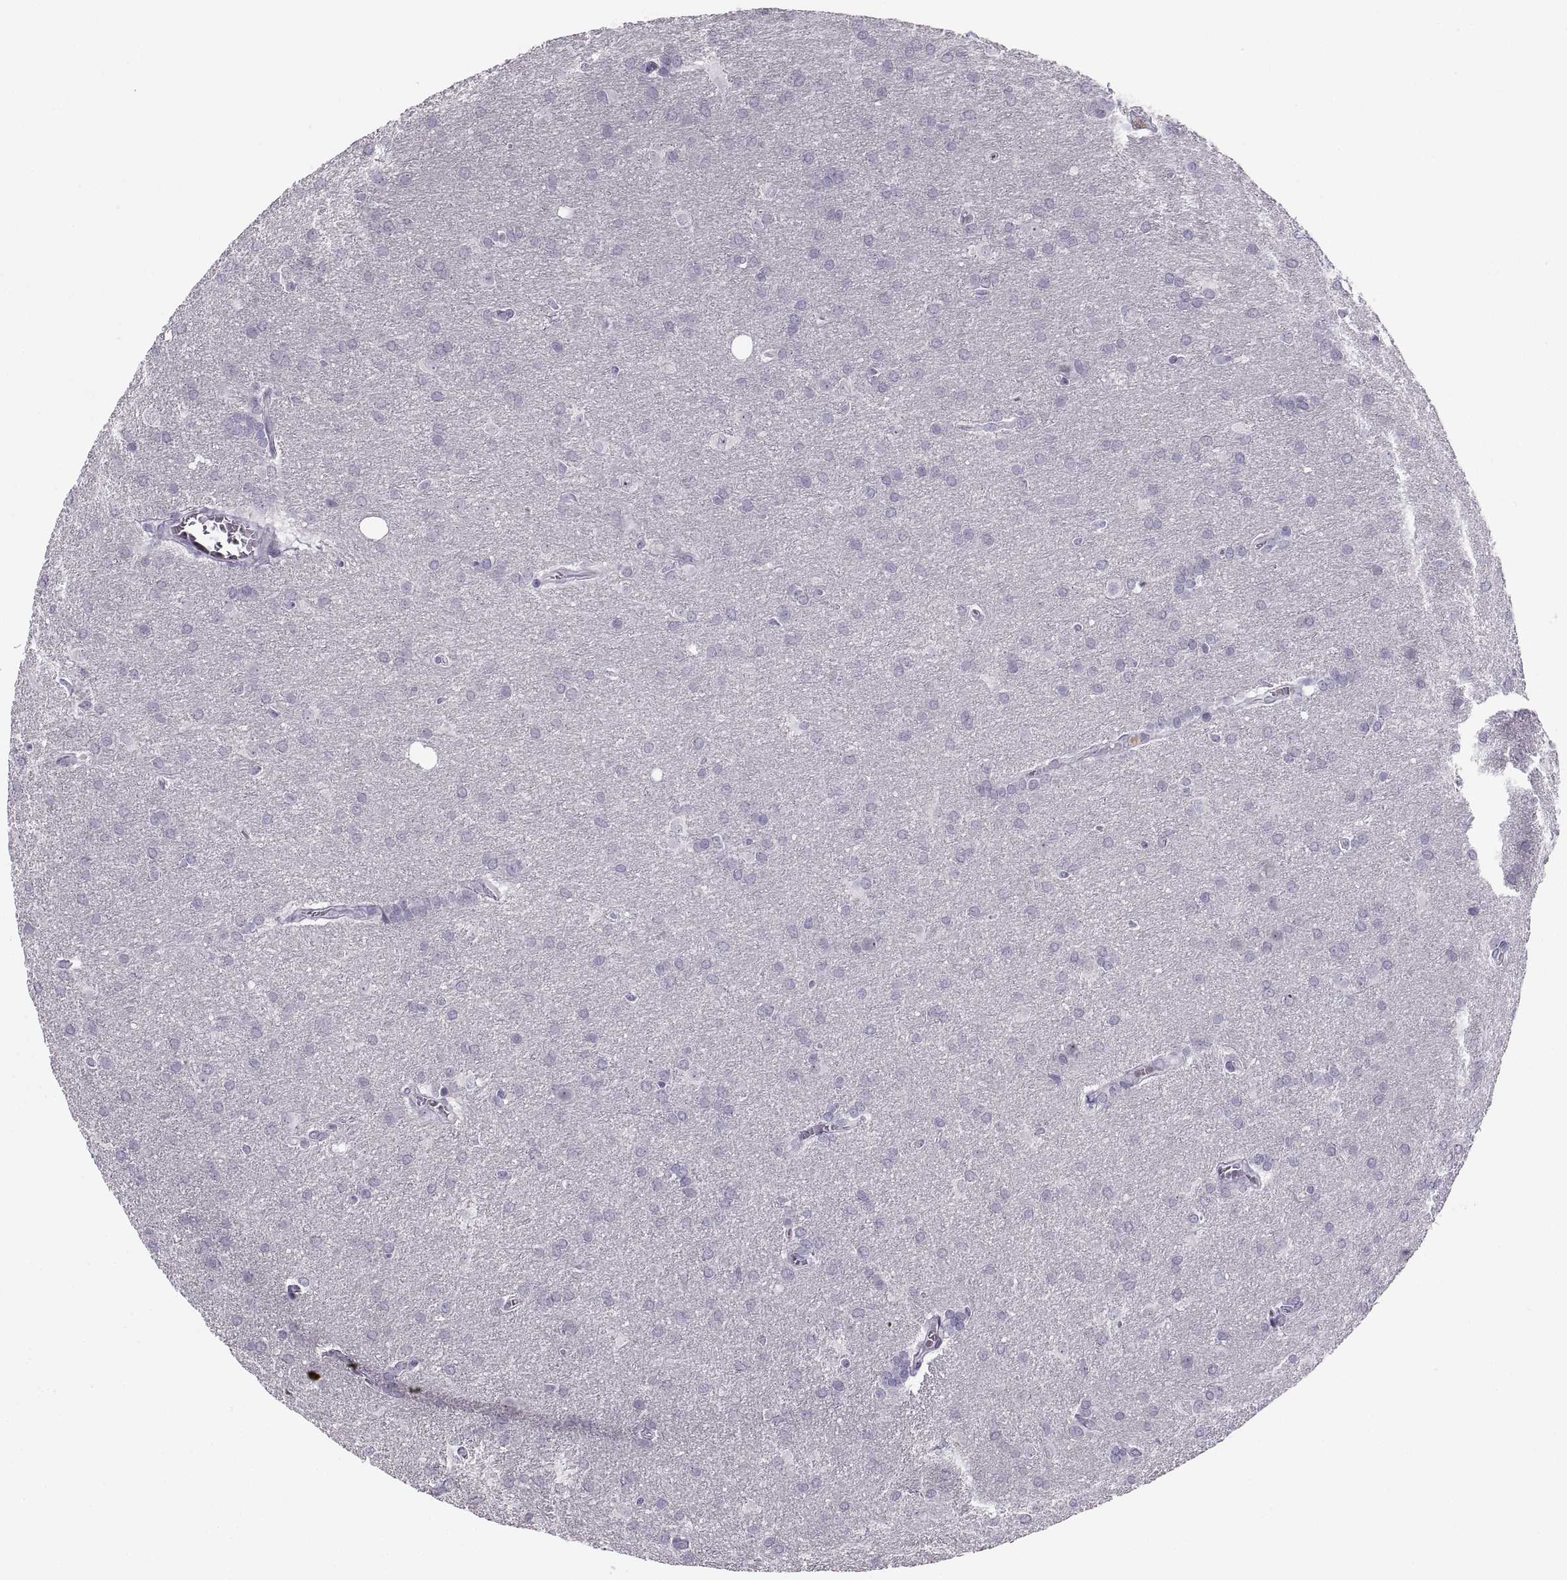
{"staining": {"intensity": "negative", "quantity": "none", "location": "none"}, "tissue": "glioma", "cell_type": "Tumor cells", "image_type": "cancer", "snomed": [{"axis": "morphology", "description": "Glioma, malignant, Low grade"}, {"axis": "topography", "description": "Brain"}], "caption": "This is a image of IHC staining of glioma, which shows no staining in tumor cells. (Immunohistochemistry, brightfield microscopy, high magnification).", "gene": "C3orf22", "patient": {"sex": "female", "age": 32}}